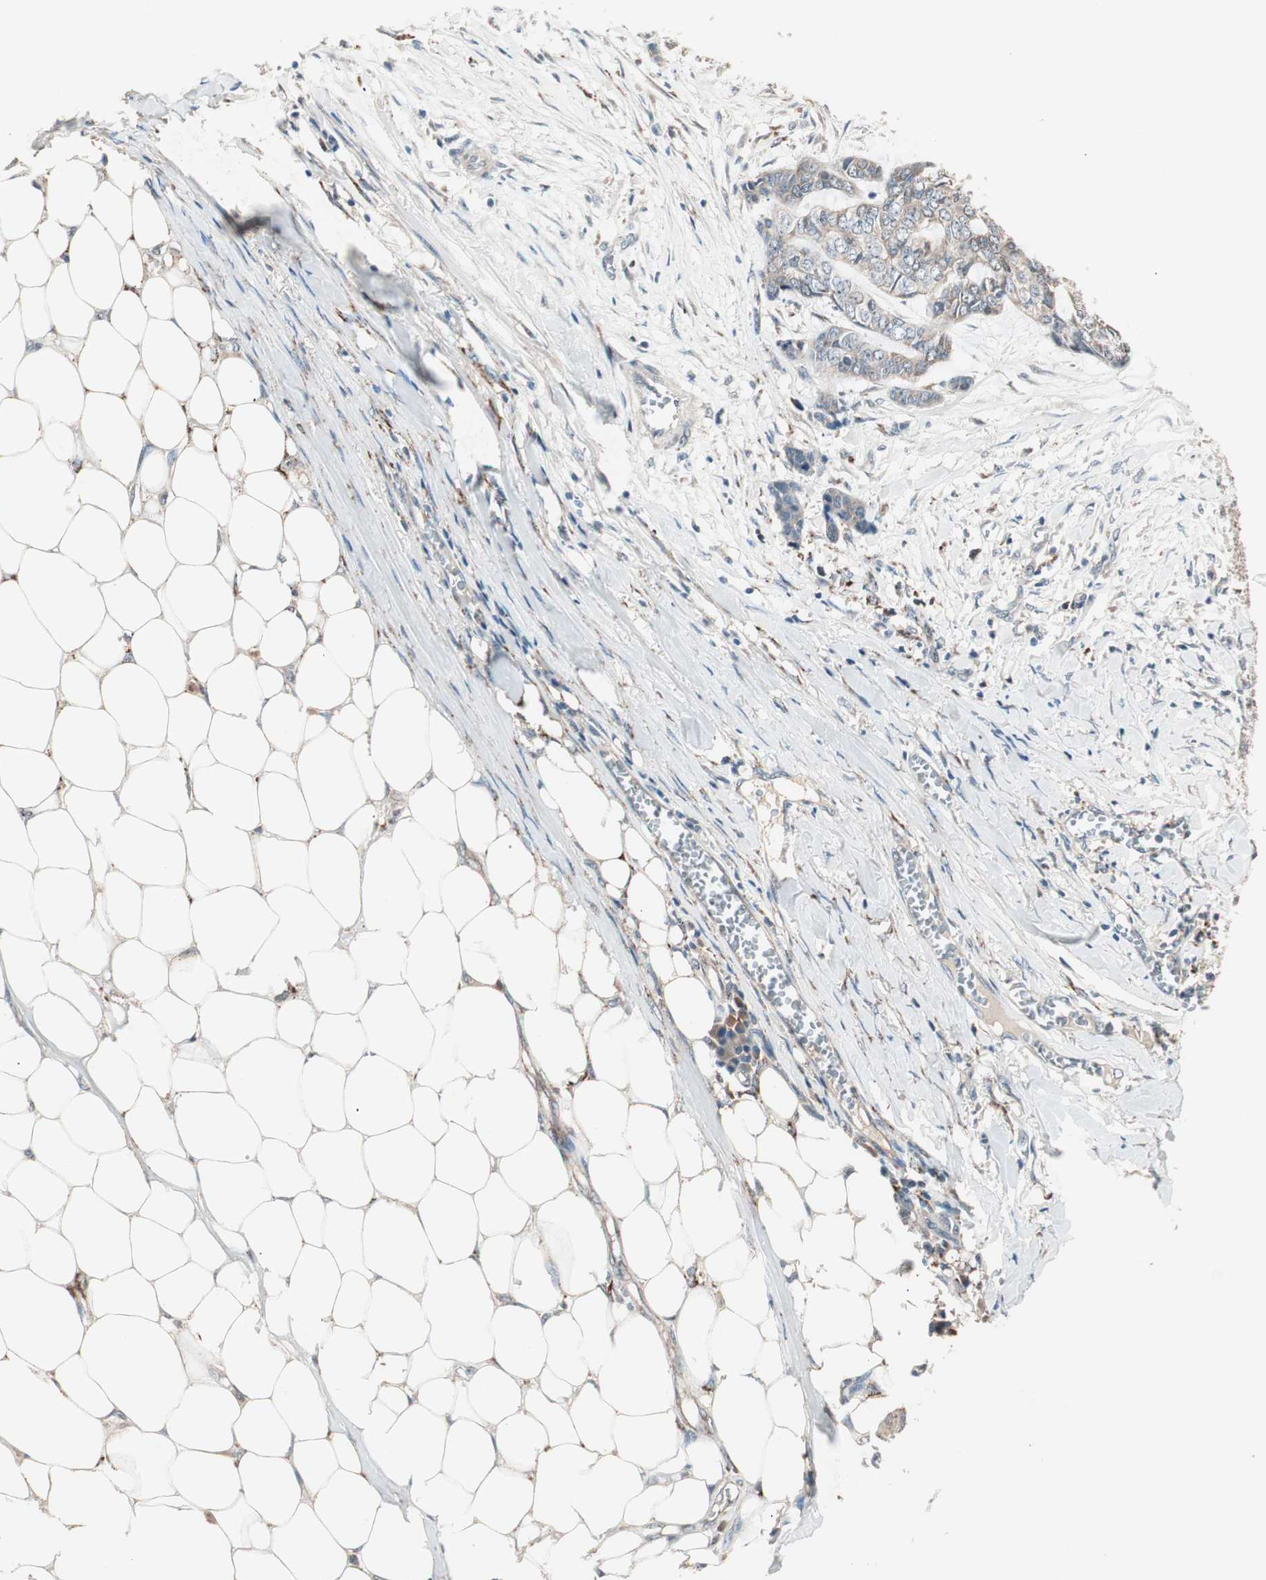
{"staining": {"intensity": "weak", "quantity": ">75%", "location": "cytoplasmic/membranous"}, "tissue": "skin cancer", "cell_type": "Tumor cells", "image_type": "cancer", "snomed": [{"axis": "morphology", "description": "Basal cell carcinoma"}, {"axis": "topography", "description": "Skin"}], "caption": "This photomicrograph demonstrates skin basal cell carcinoma stained with immunohistochemistry (IHC) to label a protein in brown. The cytoplasmic/membranous of tumor cells show weak positivity for the protein. Nuclei are counter-stained blue.", "gene": "NFRKB", "patient": {"sex": "female", "age": 64}}